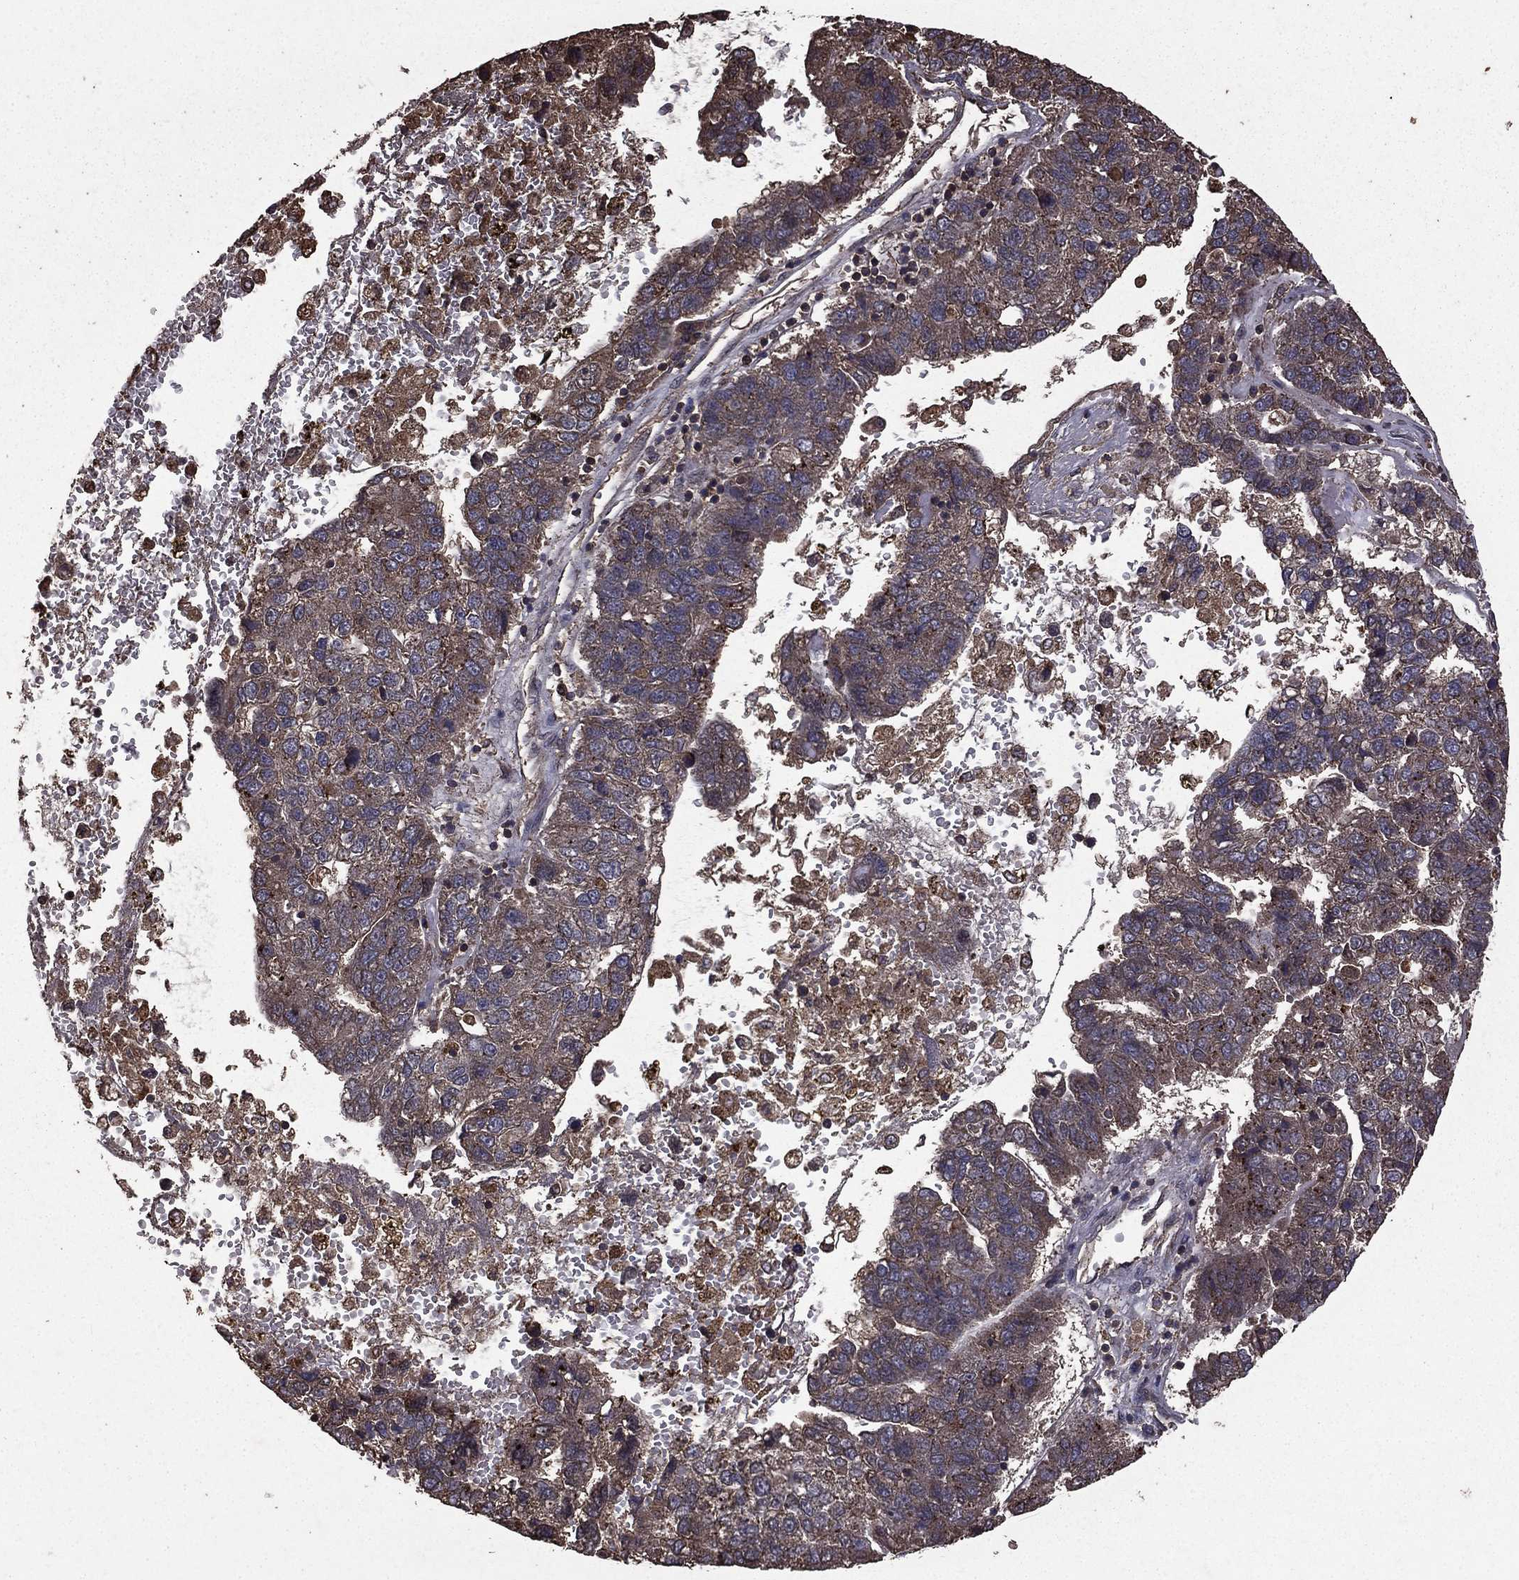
{"staining": {"intensity": "weak", "quantity": "25%-75%", "location": "cytoplasmic/membranous"}, "tissue": "pancreatic cancer", "cell_type": "Tumor cells", "image_type": "cancer", "snomed": [{"axis": "morphology", "description": "Adenocarcinoma, NOS"}, {"axis": "topography", "description": "Pancreas"}], "caption": "Tumor cells show weak cytoplasmic/membranous expression in approximately 25%-75% of cells in pancreatic adenocarcinoma. (IHC, brightfield microscopy, high magnification).", "gene": "BIRC6", "patient": {"sex": "female", "age": 61}}